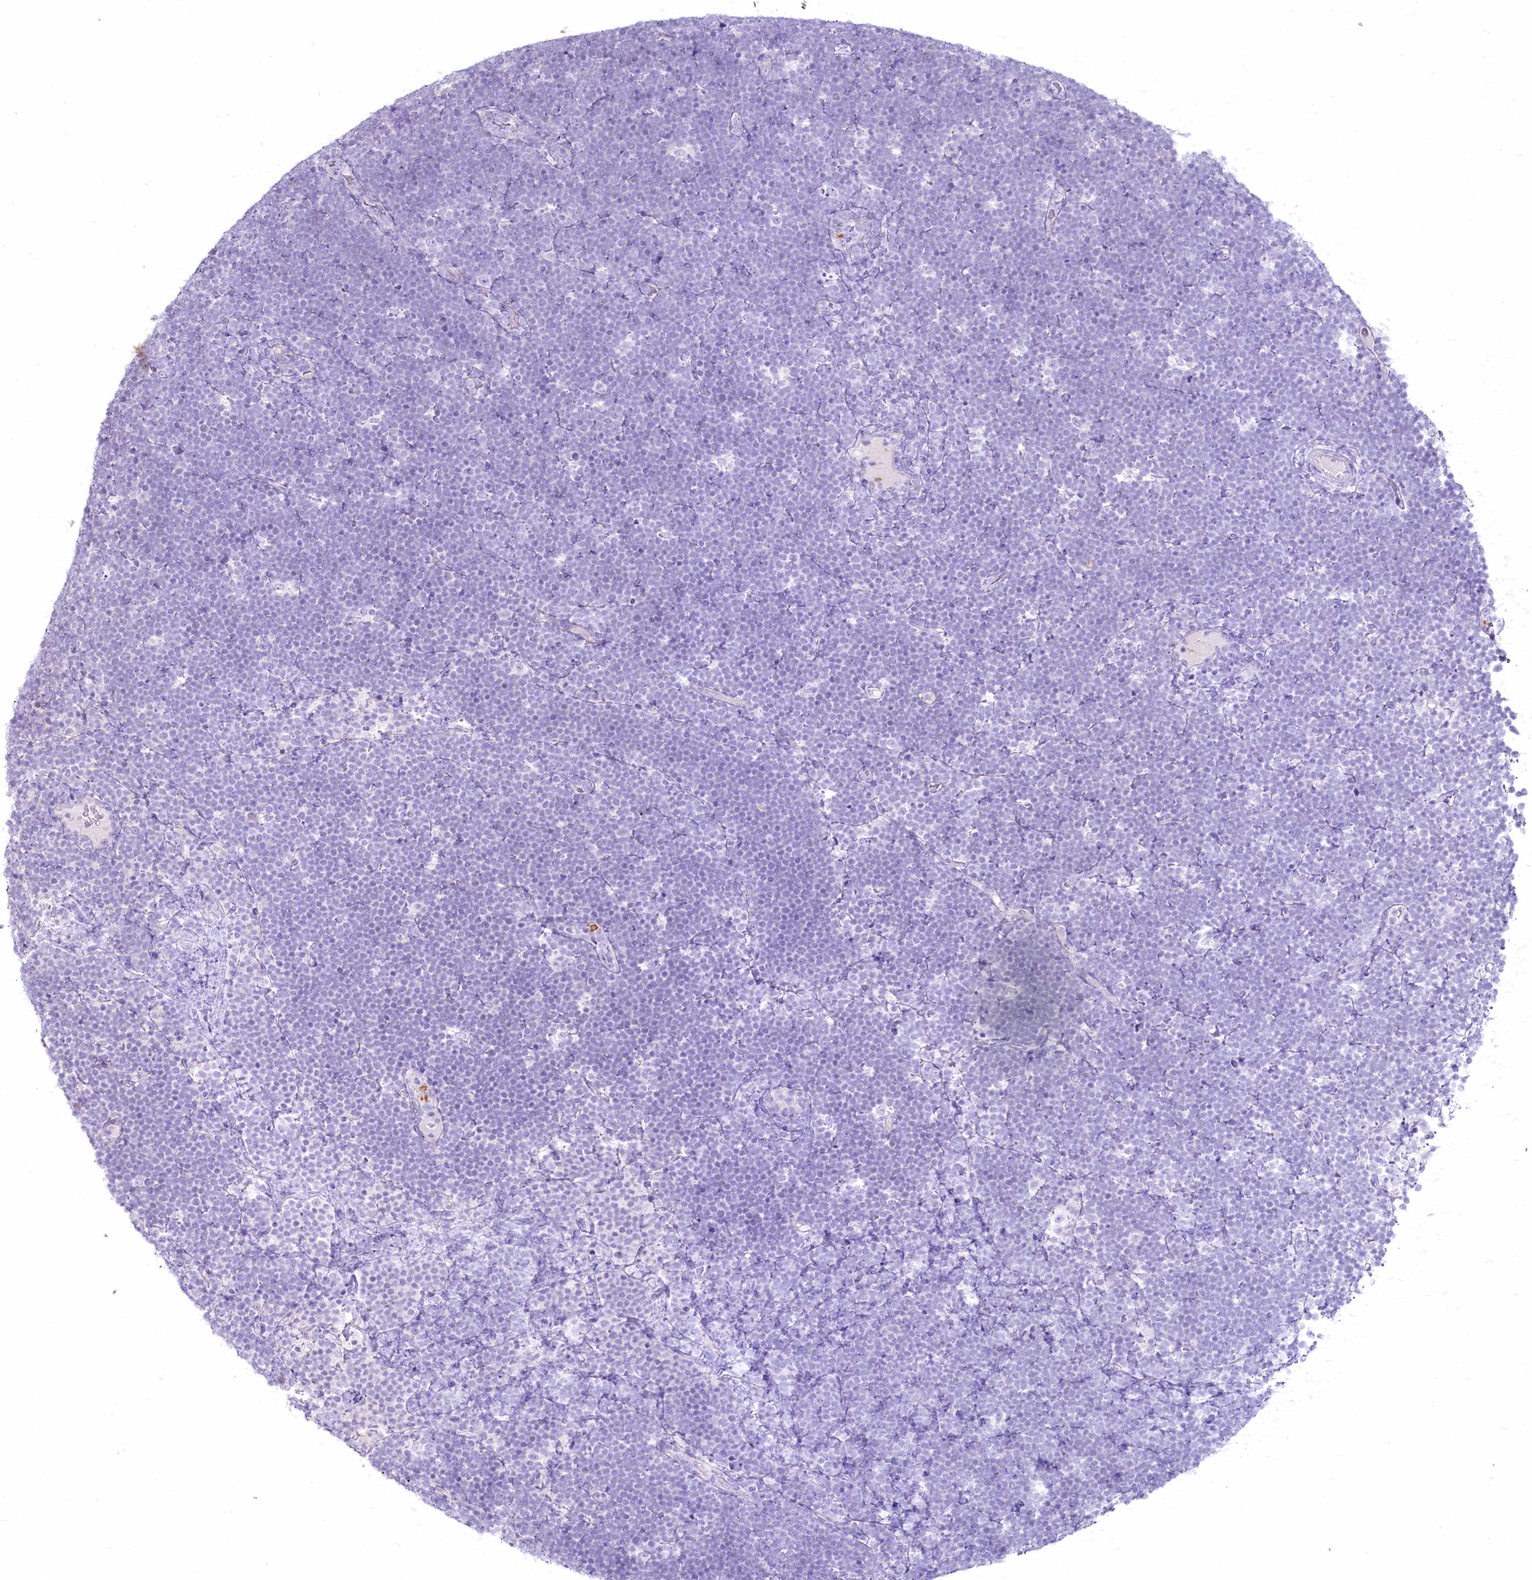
{"staining": {"intensity": "negative", "quantity": "none", "location": "none"}, "tissue": "lymphoma", "cell_type": "Tumor cells", "image_type": "cancer", "snomed": [{"axis": "morphology", "description": "Malignant lymphoma, non-Hodgkin's type, High grade"}, {"axis": "topography", "description": "Lymph node"}], "caption": "Human malignant lymphoma, non-Hodgkin's type (high-grade) stained for a protein using immunohistochemistry demonstrates no staining in tumor cells.", "gene": "FAM209B", "patient": {"sex": "male", "age": 13}}